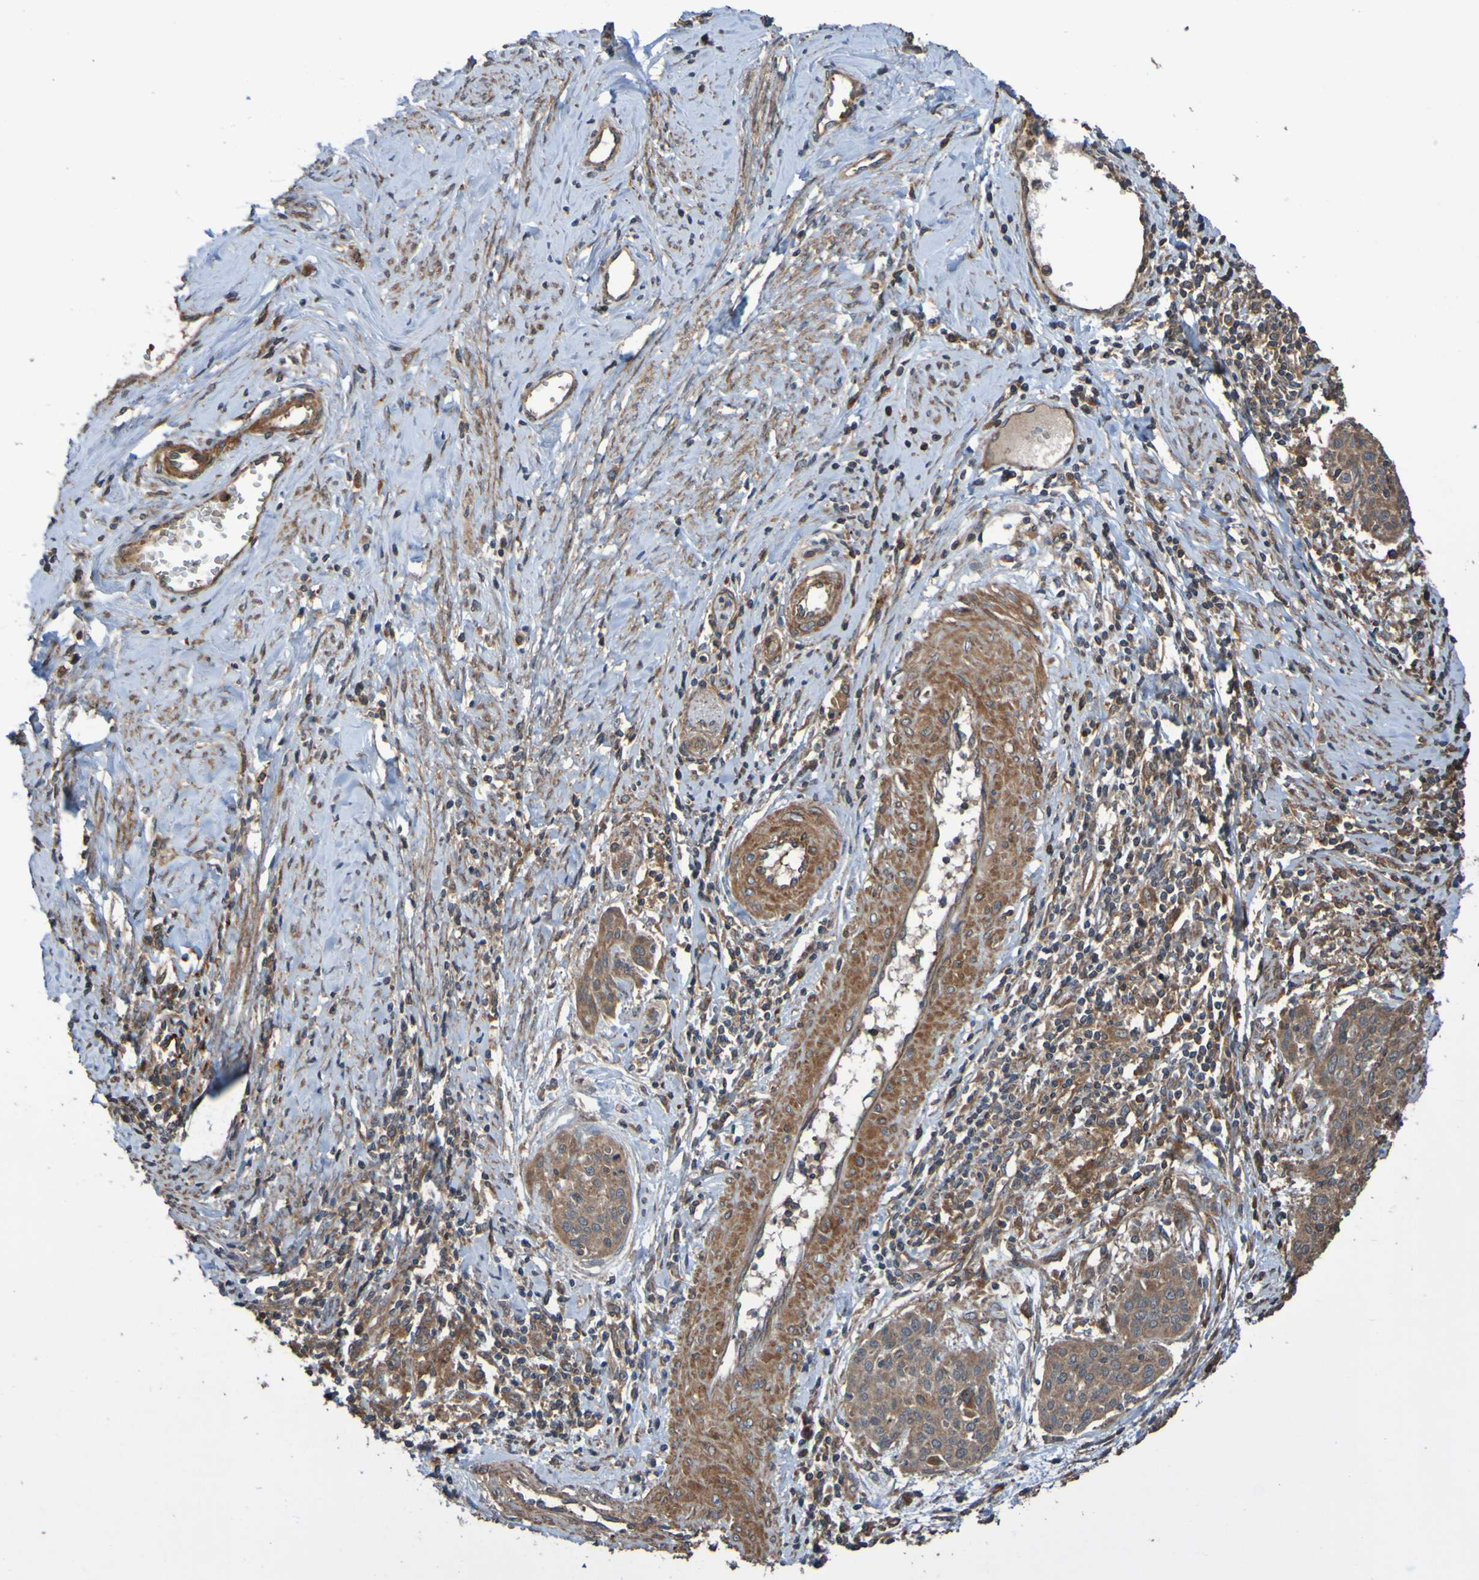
{"staining": {"intensity": "moderate", "quantity": ">75%", "location": "cytoplasmic/membranous"}, "tissue": "cervical cancer", "cell_type": "Tumor cells", "image_type": "cancer", "snomed": [{"axis": "morphology", "description": "Squamous cell carcinoma, NOS"}, {"axis": "topography", "description": "Cervix"}], "caption": "This micrograph displays immunohistochemistry staining of human squamous cell carcinoma (cervical), with medium moderate cytoplasmic/membranous positivity in approximately >75% of tumor cells.", "gene": "UCN", "patient": {"sex": "female", "age": 38}}